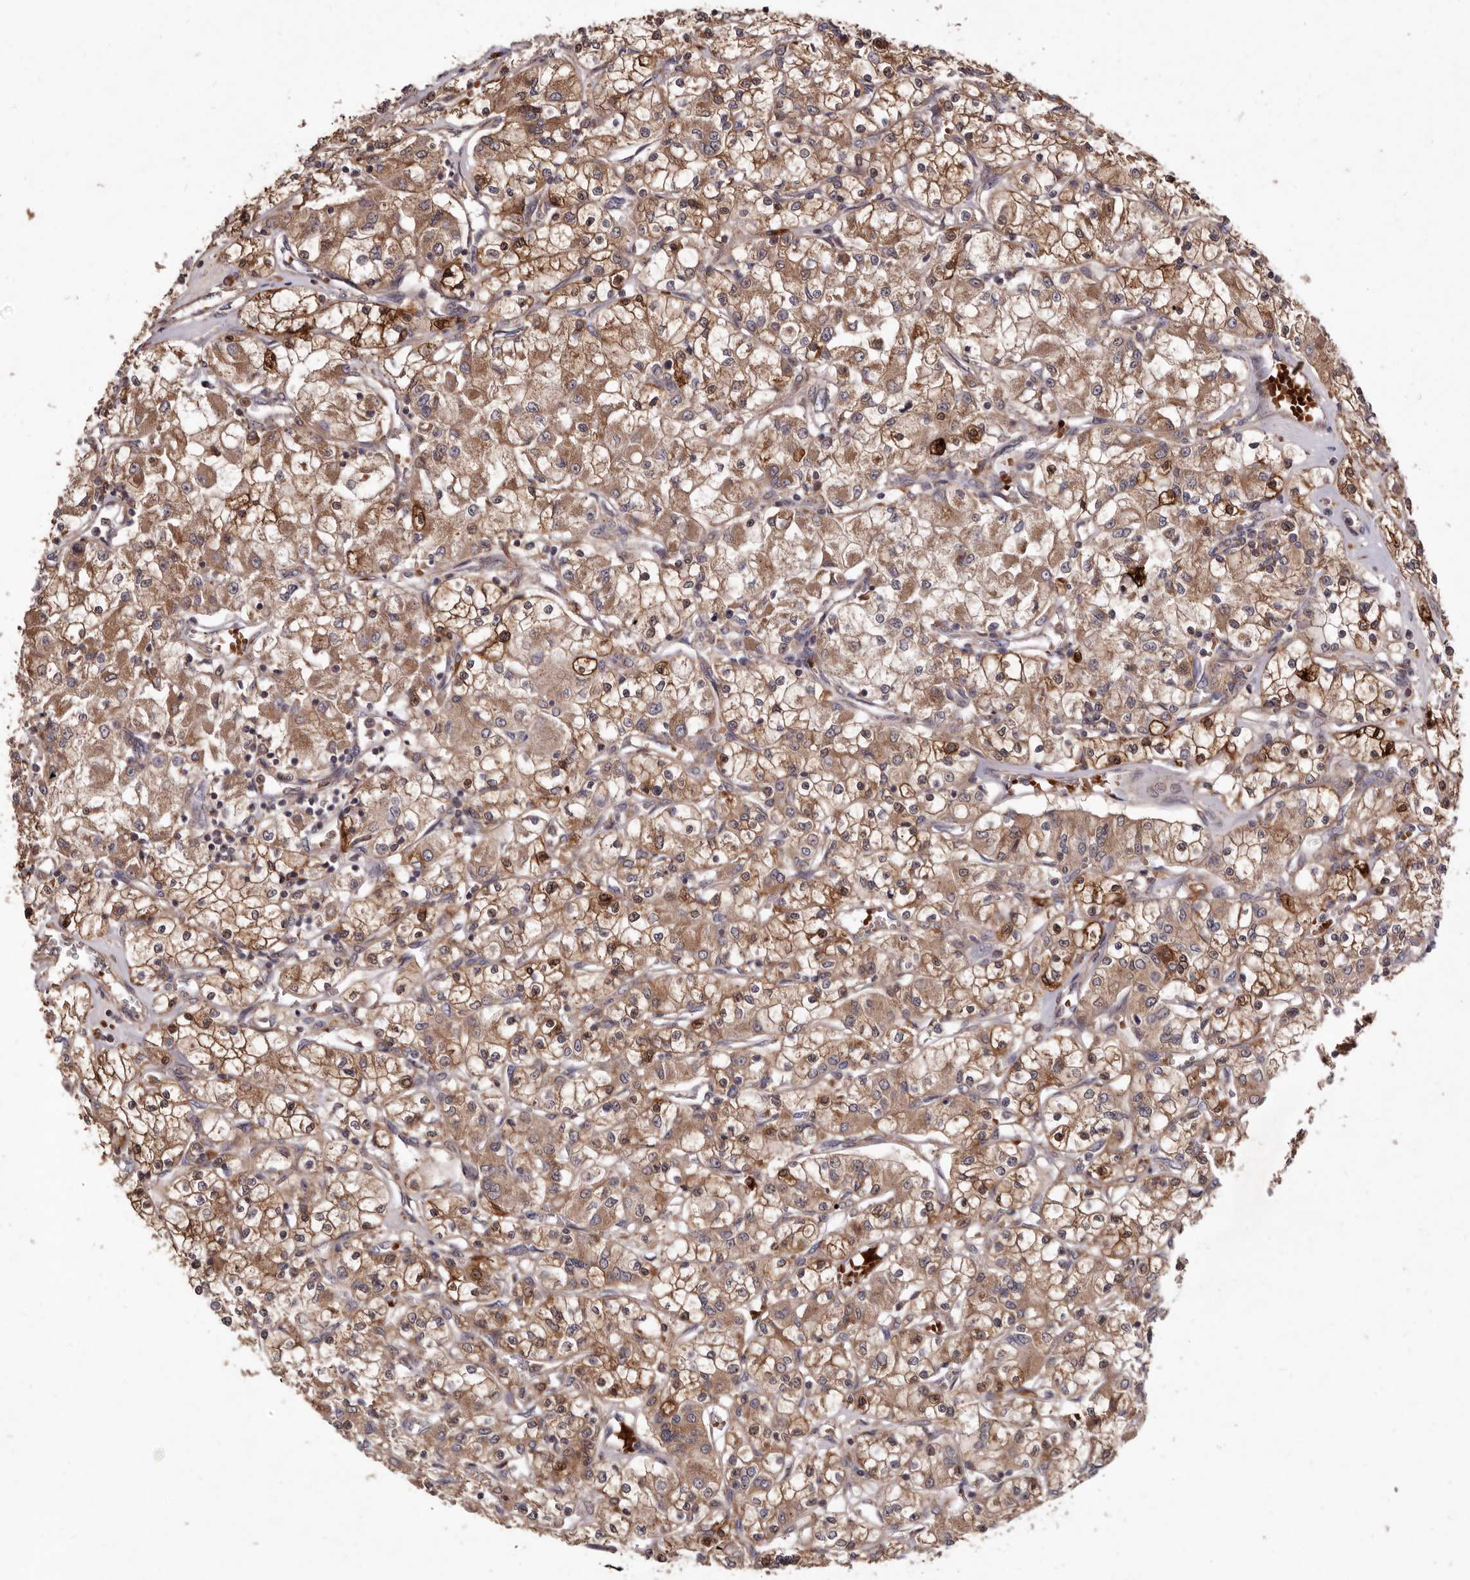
{"staining": {"intensity": "moderate", "quantity": ">75%", "location": "cytoplasmic/membranous"}, "tissue": "renal cancer", "cell_type": "Tumor cells", "image_type": "cancer", "snomed": [{"axis": "morphology", "description": "Adenocarcinoma, NOS"}, {"axis": "topography", "description": "Kidney"}], "caption": "This photomicrograph shows IHC staining of human renal cancer (adenocarcinoma), with medium moderate cytoplasmic/membranous positivity in approximately >75% of tumor cells.", "gene": "GOT1L1", "patient": {"sex": "female", "age": 59}}